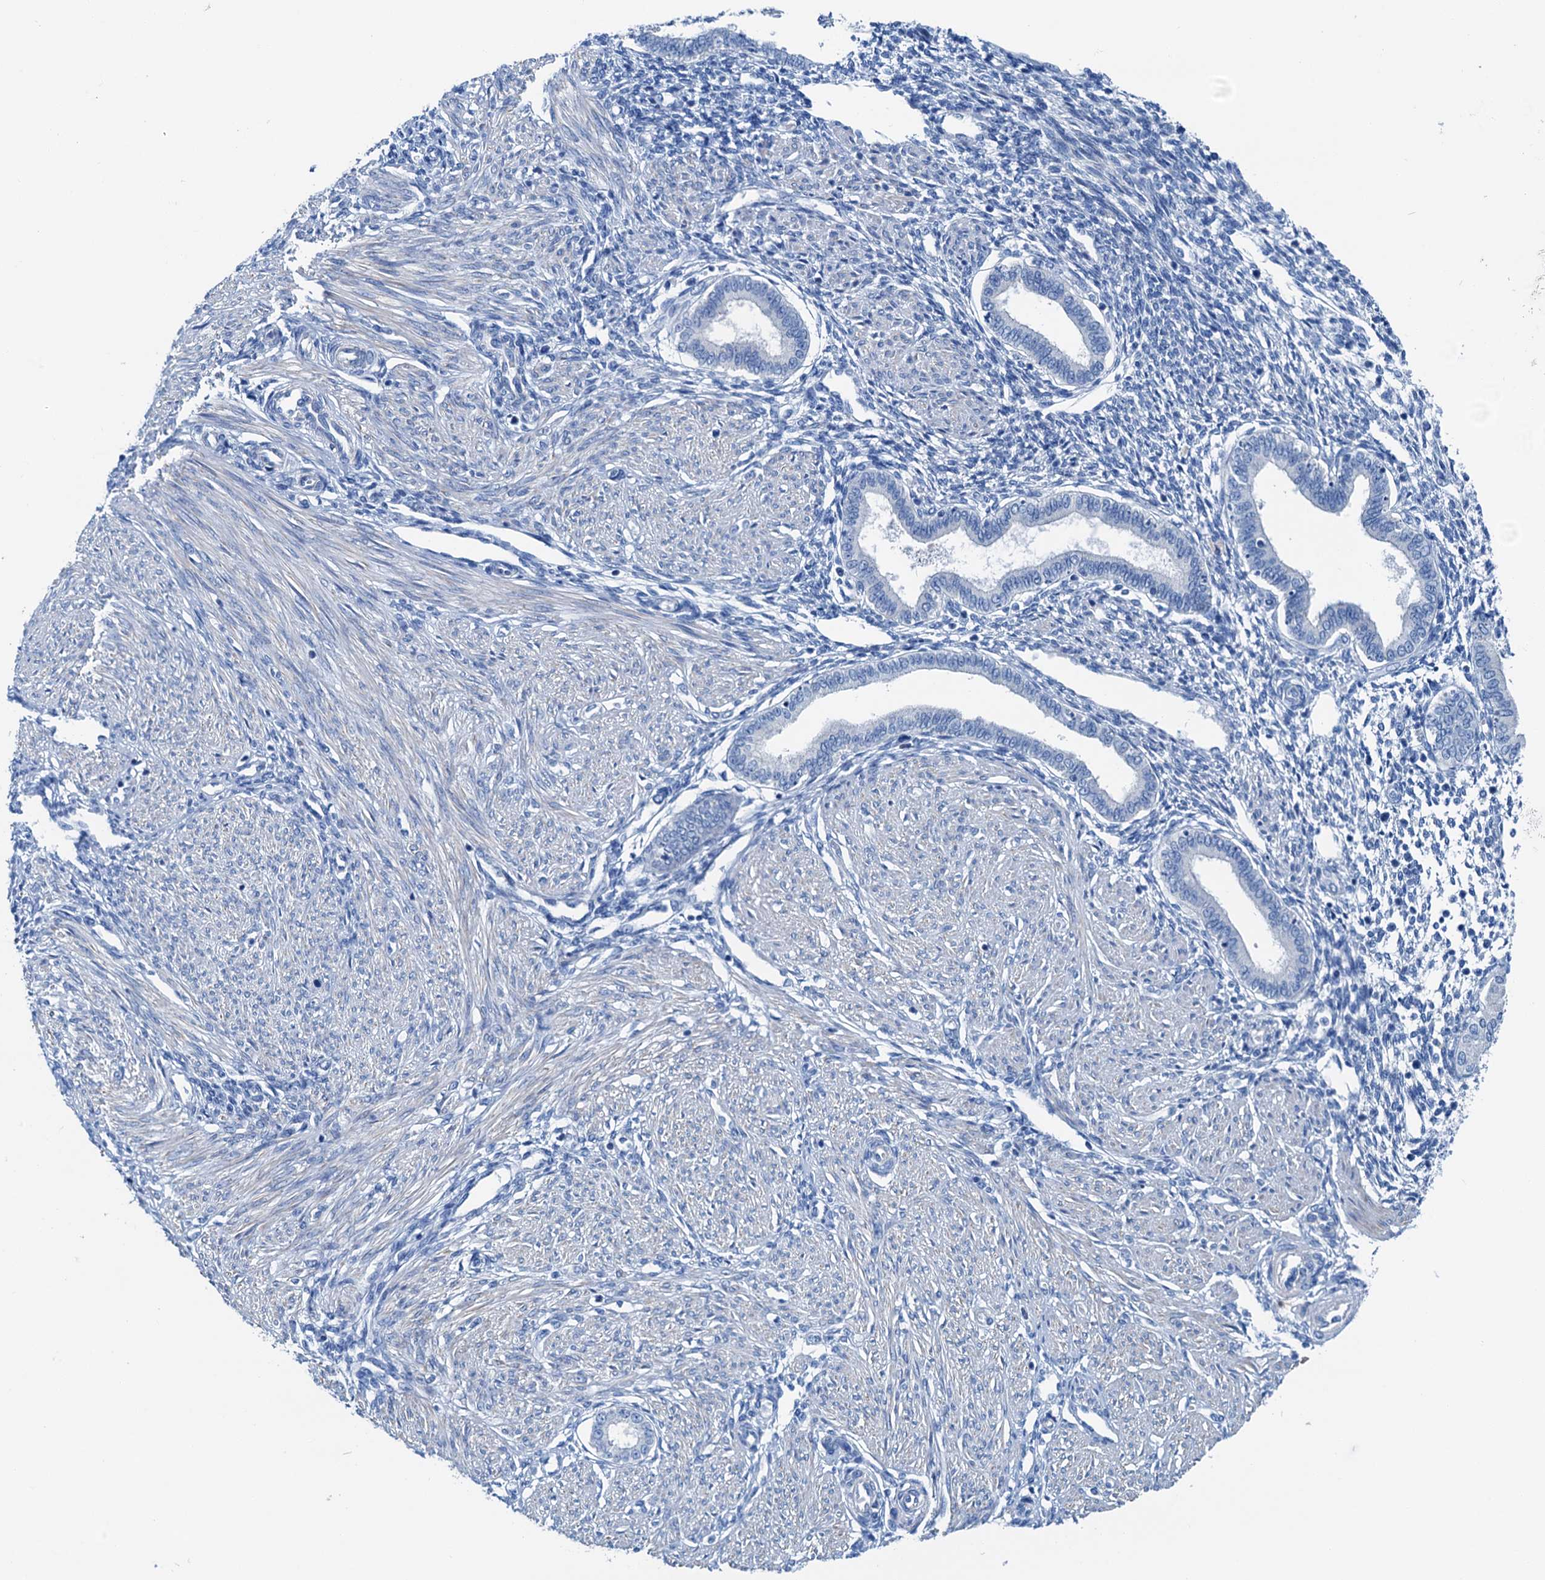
{"staining": {"intensity": "negative", "quantity": "none", "location": "none"}, "tissue": "endometrium", "cell_type": "Cells in endometrial stroma", "image_type": "normal", "snomed": [{"axis": "morphology", "description": "Normal tissue, NOS"}, {"axis": "topography", "description": "Endometrium"}], "caption": "High magnification brightfield microscopy of unremarkable endometrium stained with DAB (brown) and counterstained with hematoxylin (blue): cells in endometrial stroma show no significant staining. The staining was performed using DAB (3,3'-diaminobenzidine) to visualize the protein expression in brown, while the nuclei were stained in blue with hematoxylin (Magnification: 20x).", "gene": "KNDC1", "patient": {"sex": "female", "age": 53}}